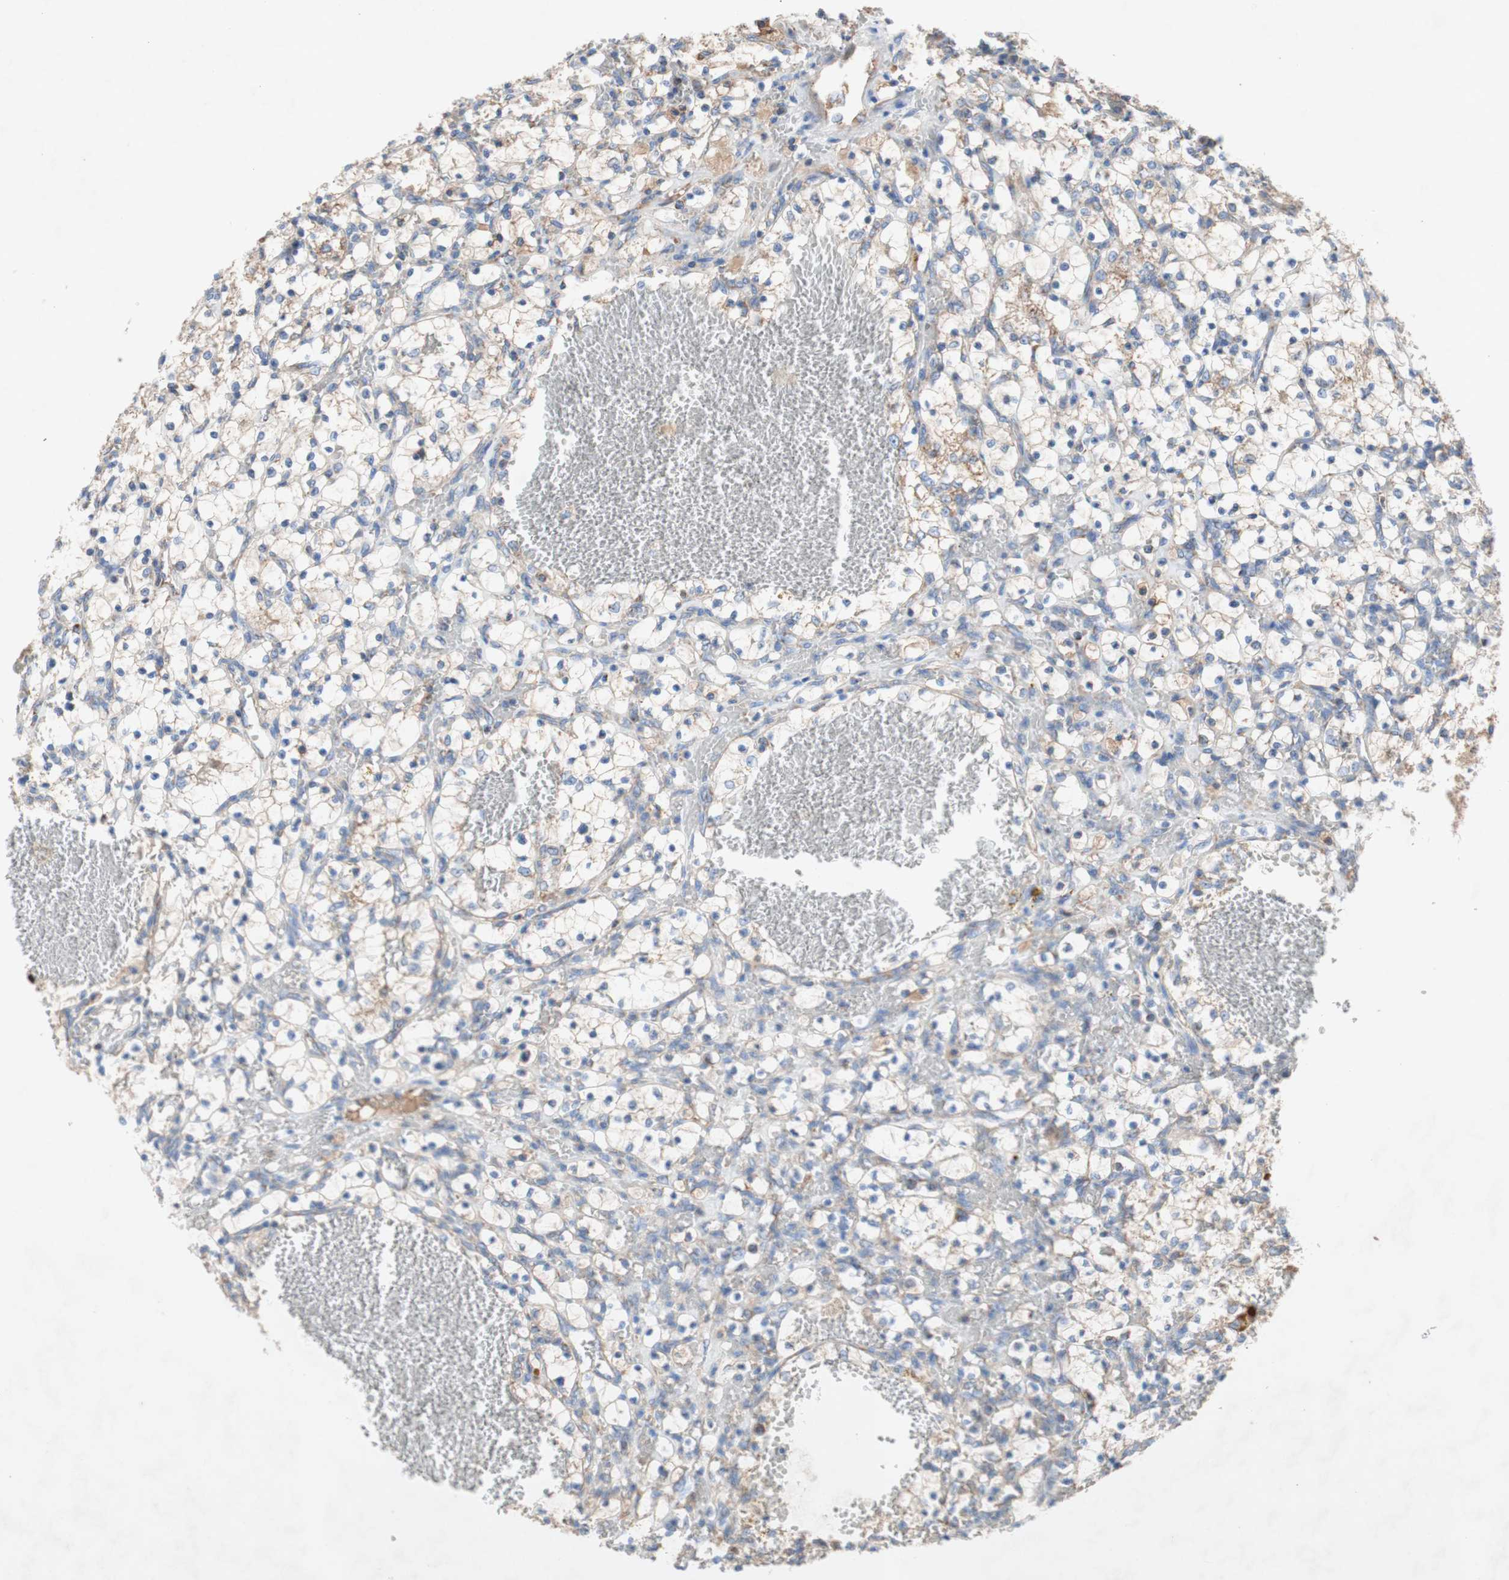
{"staining": {"intensity": "negative", "quantity": "none", "location": "none"}, "tissue": "renal cancer", "cell_type": "Tumor cells", "image_type": "cancer", "snomed": [{"axis": "morphology", "description": "Adenocarcinoma, NOS"}, {"axis": "topography", "description": "Kidney"}], "caption": "This is an immunohistochemistry image of renal cancer (adenocarcinoma). There is no positivity in tumor cells.", "gene": "SDHB", "patient": {"sex": "female", "age": 69}}